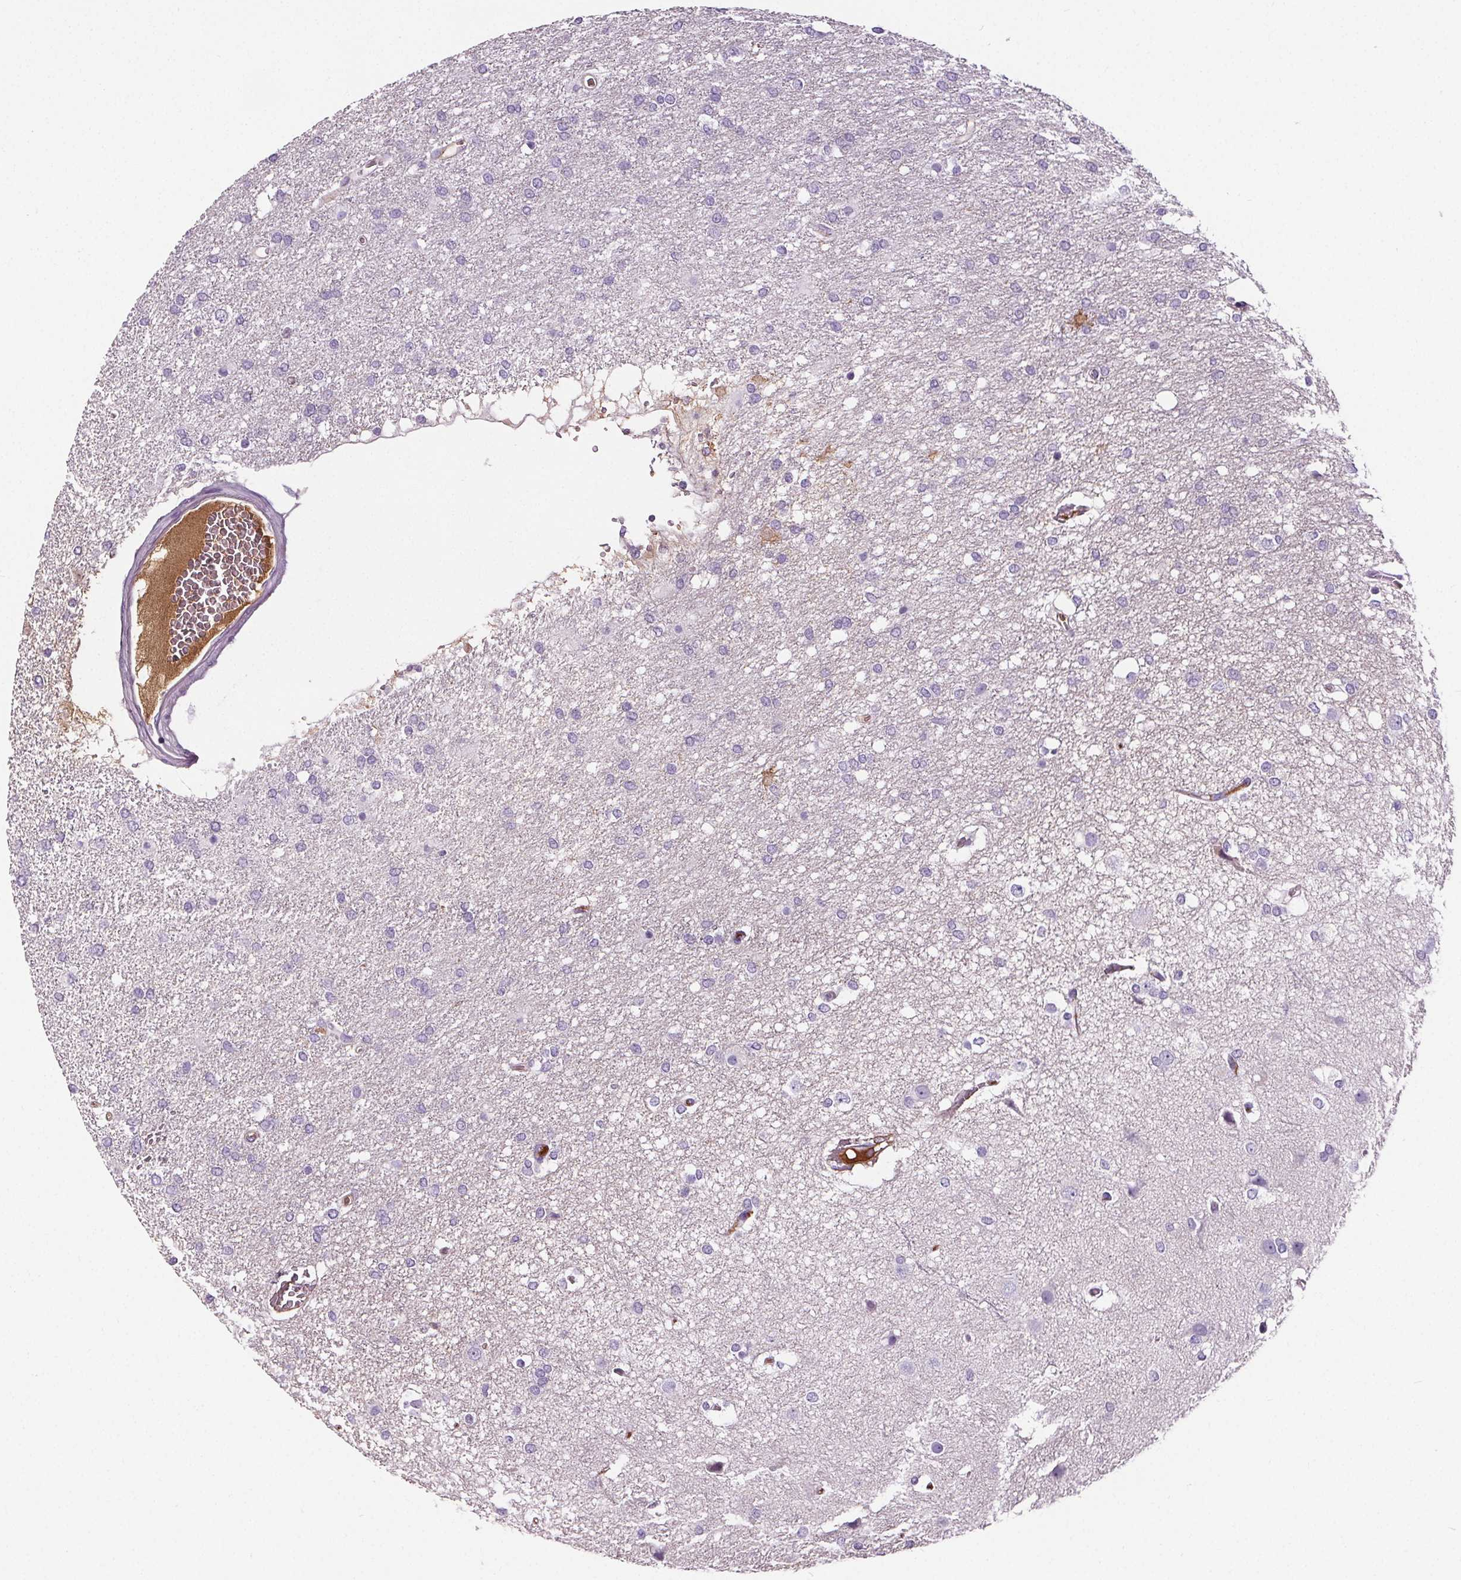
{"staining": {"intensity": "negative", "quantity": "none", "location": "none"}, "tissue": "glioma", "cell_type": "Tumor cells", "image_type": "cancer", "snomed": [{"axis": "morphology", "description": "Glioma, malignant, High grade"}, {"axis": "topography", "description": "Brain"}], "caption": "High power microscopy histopathology image of an IHC image of malignant glioma (high-grade), revealing no significant expression in tumor cells. Nuclei are stained in blue.", "gene": "CD5L", "patient": {"sex": "female", "age": 61}}